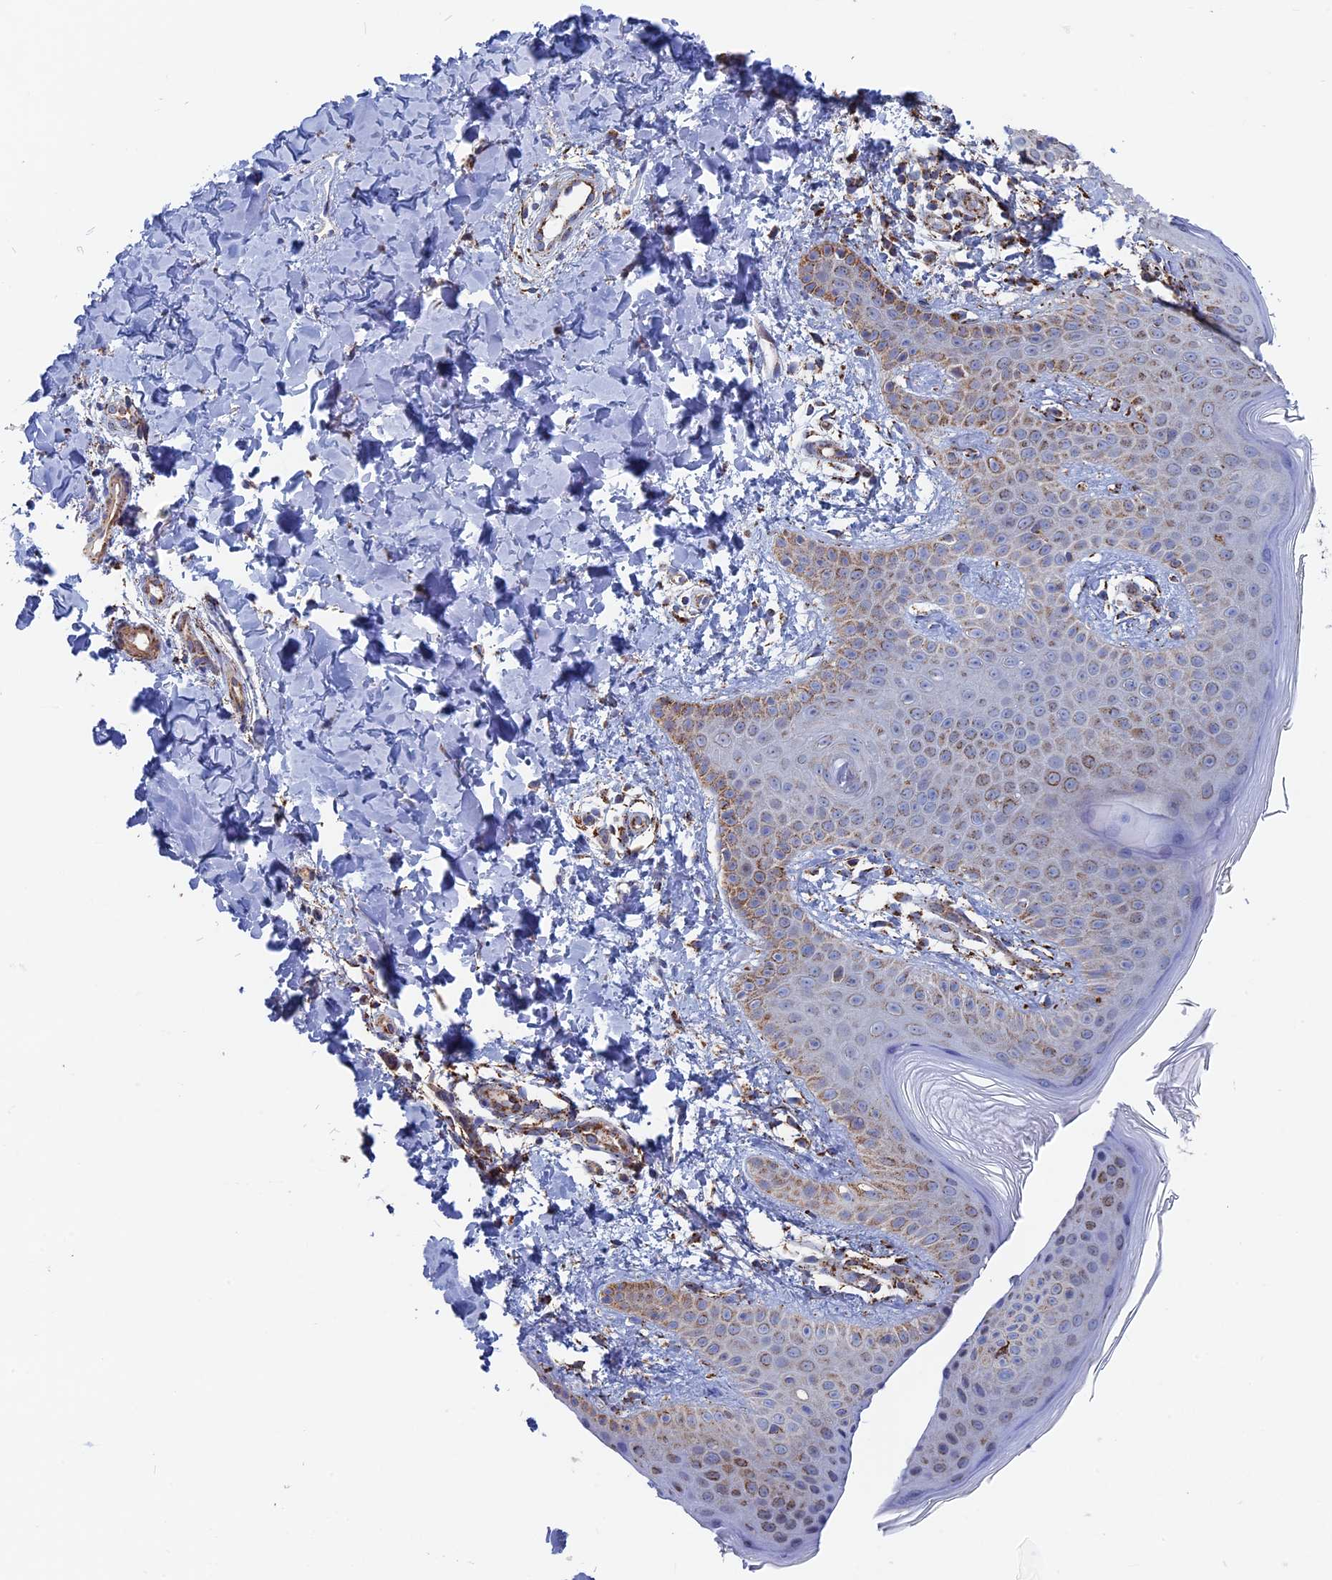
{"staining": {"intensity": "moderate", "quantity": "<25%", "location": "cytoplasmic/membranous"}, "tissue": "skin", "cell_type": "Fibroblasts", "image_type": "normal", "snomed": [{"axis": "morphology", "description": "Normal tissue, NOS"}, {"axis": "topography", "description": "Skin"}], "caption": "About <25% of fibroblasts in unremarkable skin show moderate cytoplasmic/membranous protein positivity as visualized by brown immunohistochemical staining.", "gene": "SEC24D", "patient": {"sex": "male", "age": 36}}